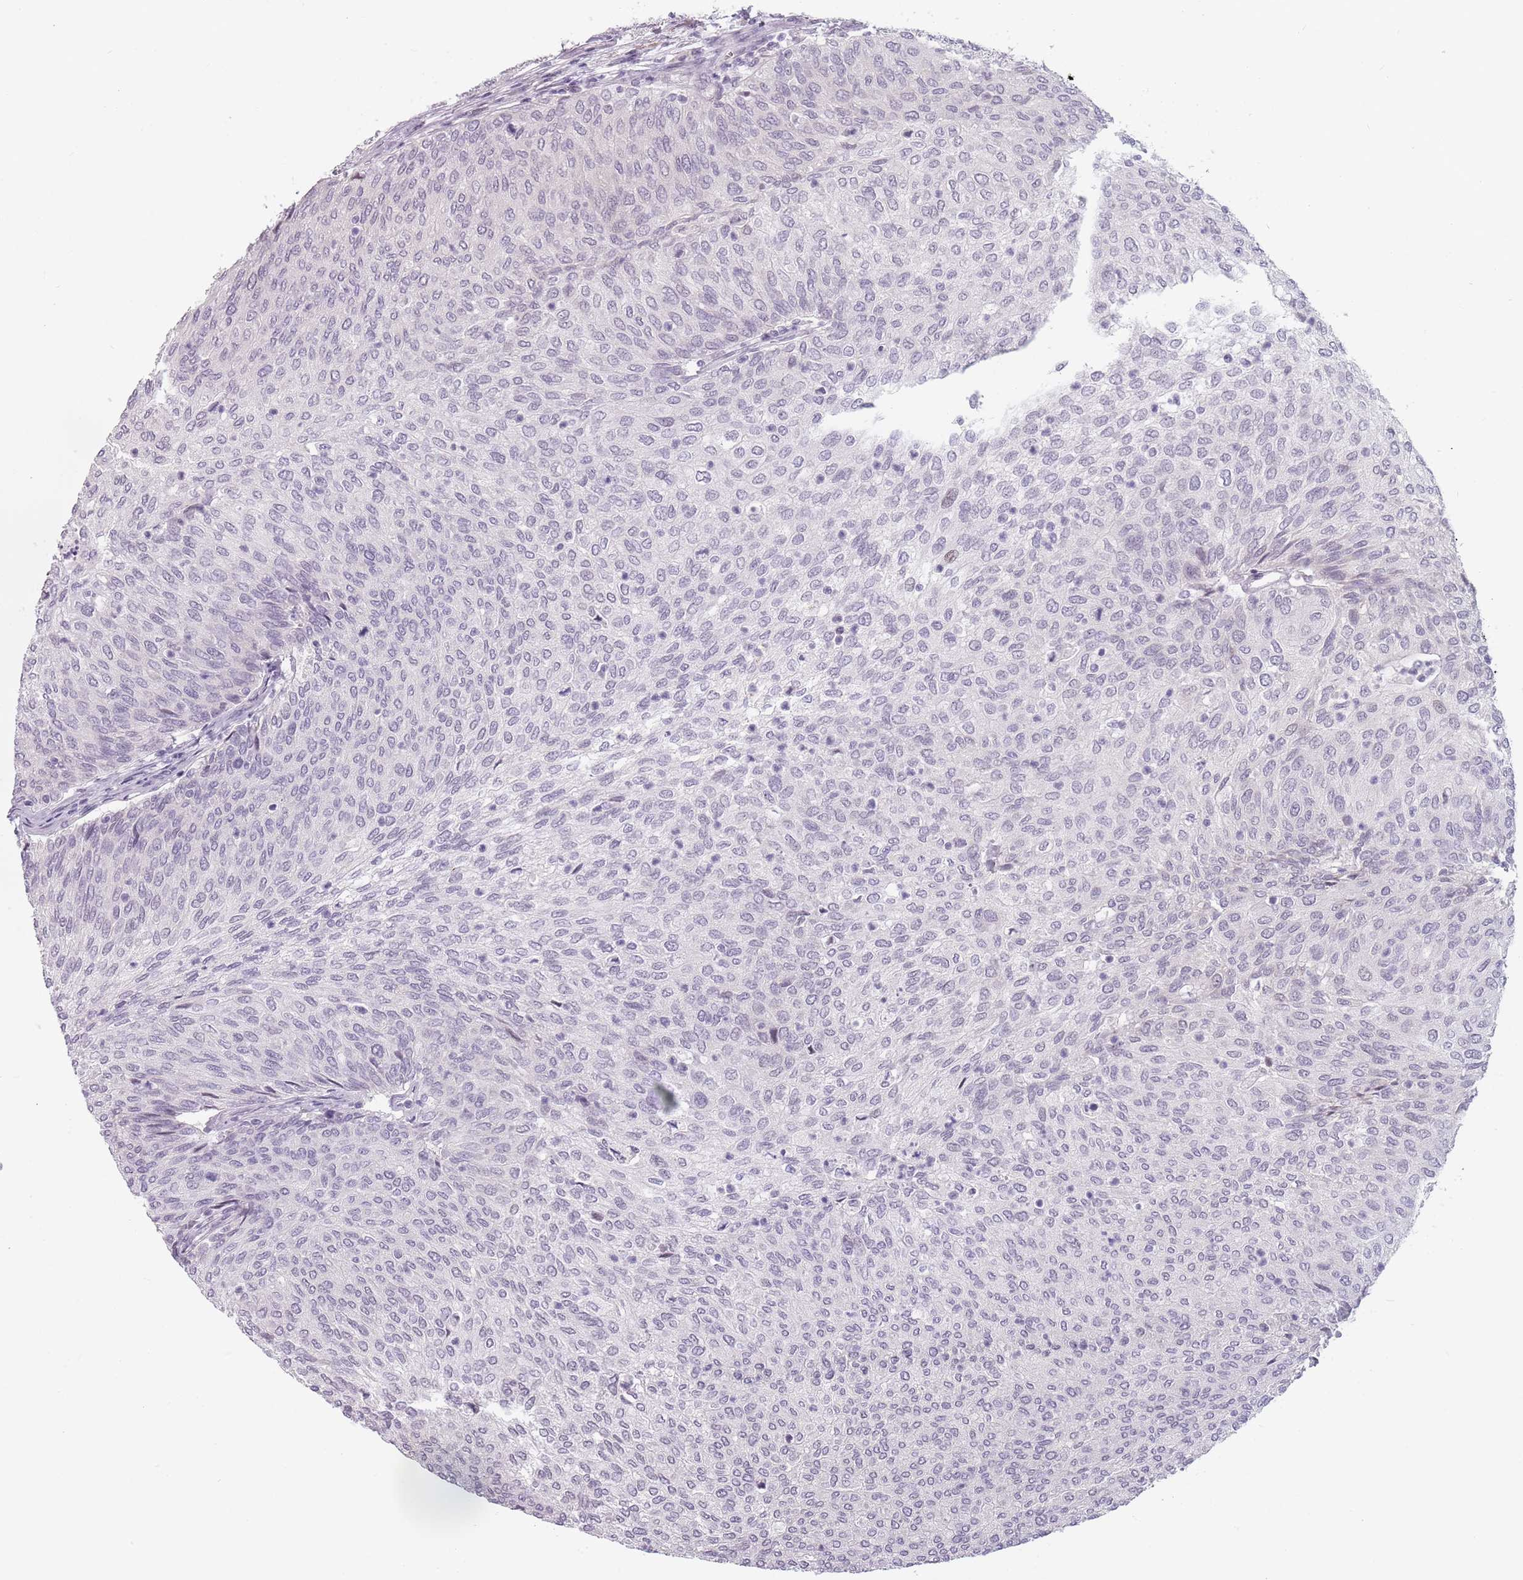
{"staining": {"intensity": "negative", "quantity": "none", "location": "none"}, "tissue": "urothelial cancer", "cell_type": "Tumor cells", "image_type": "cancer", "snomed": [{"axis": "morphology", "description": "Urothelial carcinoma, Low grade"}, {"axis": "topography", "description": "Urinary bladder"}], "caption": "High magnification brightfield microscopy of urothelial cancer stained with DAB (3,3'-diaminobenzidine) (brown) and counterstained with hematoxylin (blue): tumor cells show no significant expression.", "gene": "PTCHD1", "patient": {"sex": "female", "age": 79}}